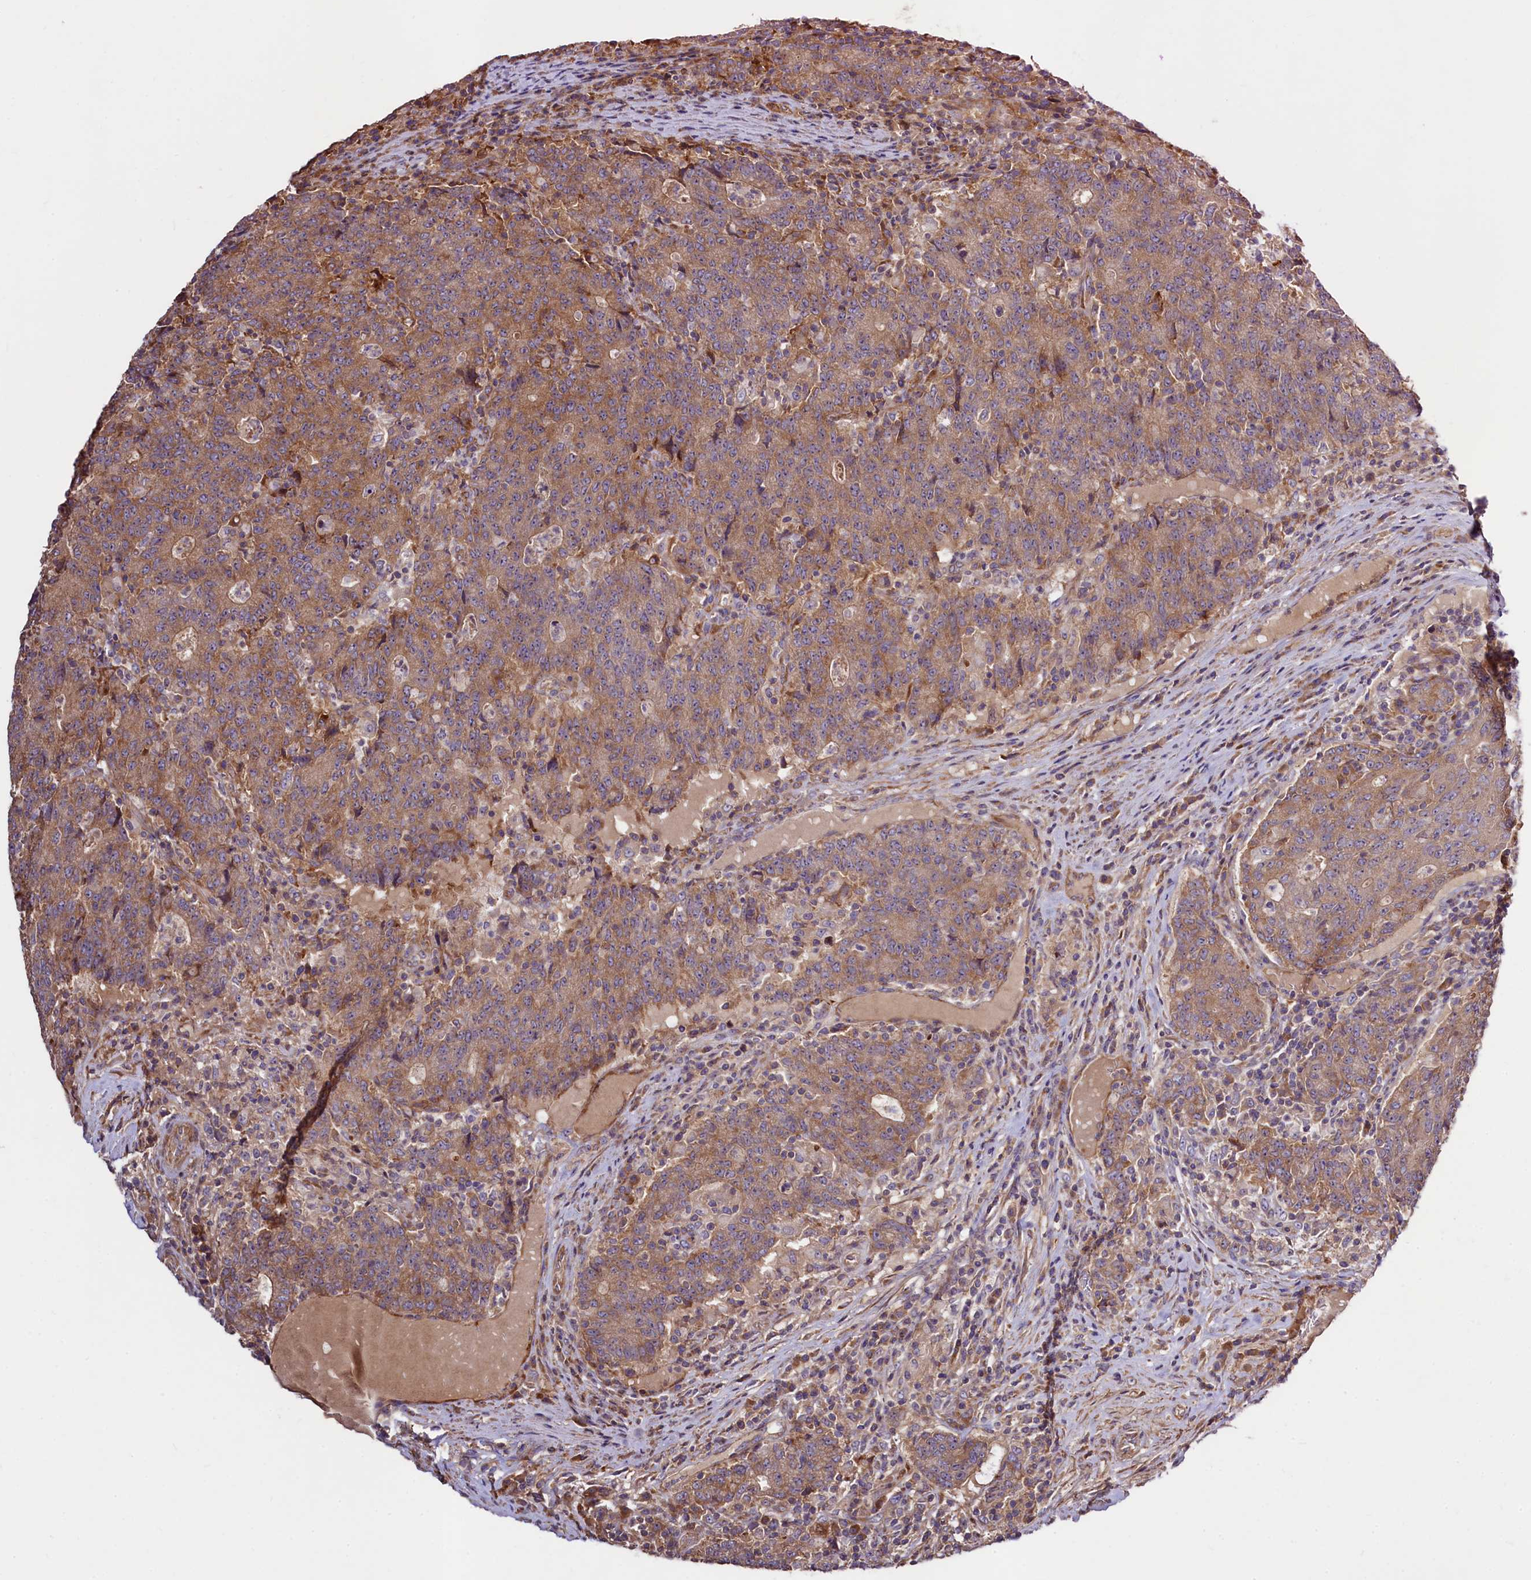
{"staining": {"intensity": "moderate", "quantity": ">75%", "location": "cytoplasmic/membranous"}, "tissue": "colorectal cancer", "cell_type": "Tumor cells", "image_type": "cancer", "snomed": [{"axis": "morphology", "description": "Adenocarcinoma, NOS"}, {"axis": "topography", "description": "Colon"}], "caption": "Immunohistochemical staining of human colorectal adenocarcinoma reveals moderate cytoplasmic/membranous protein expression in about >75% of tumor cells. The staining was performed using DAB, with brown indicating positive protein expression. Nuclei are stained blue with hematoxylin.", "gene": "KLHDC4", "patient": {"sex": "female", "age": 75}}